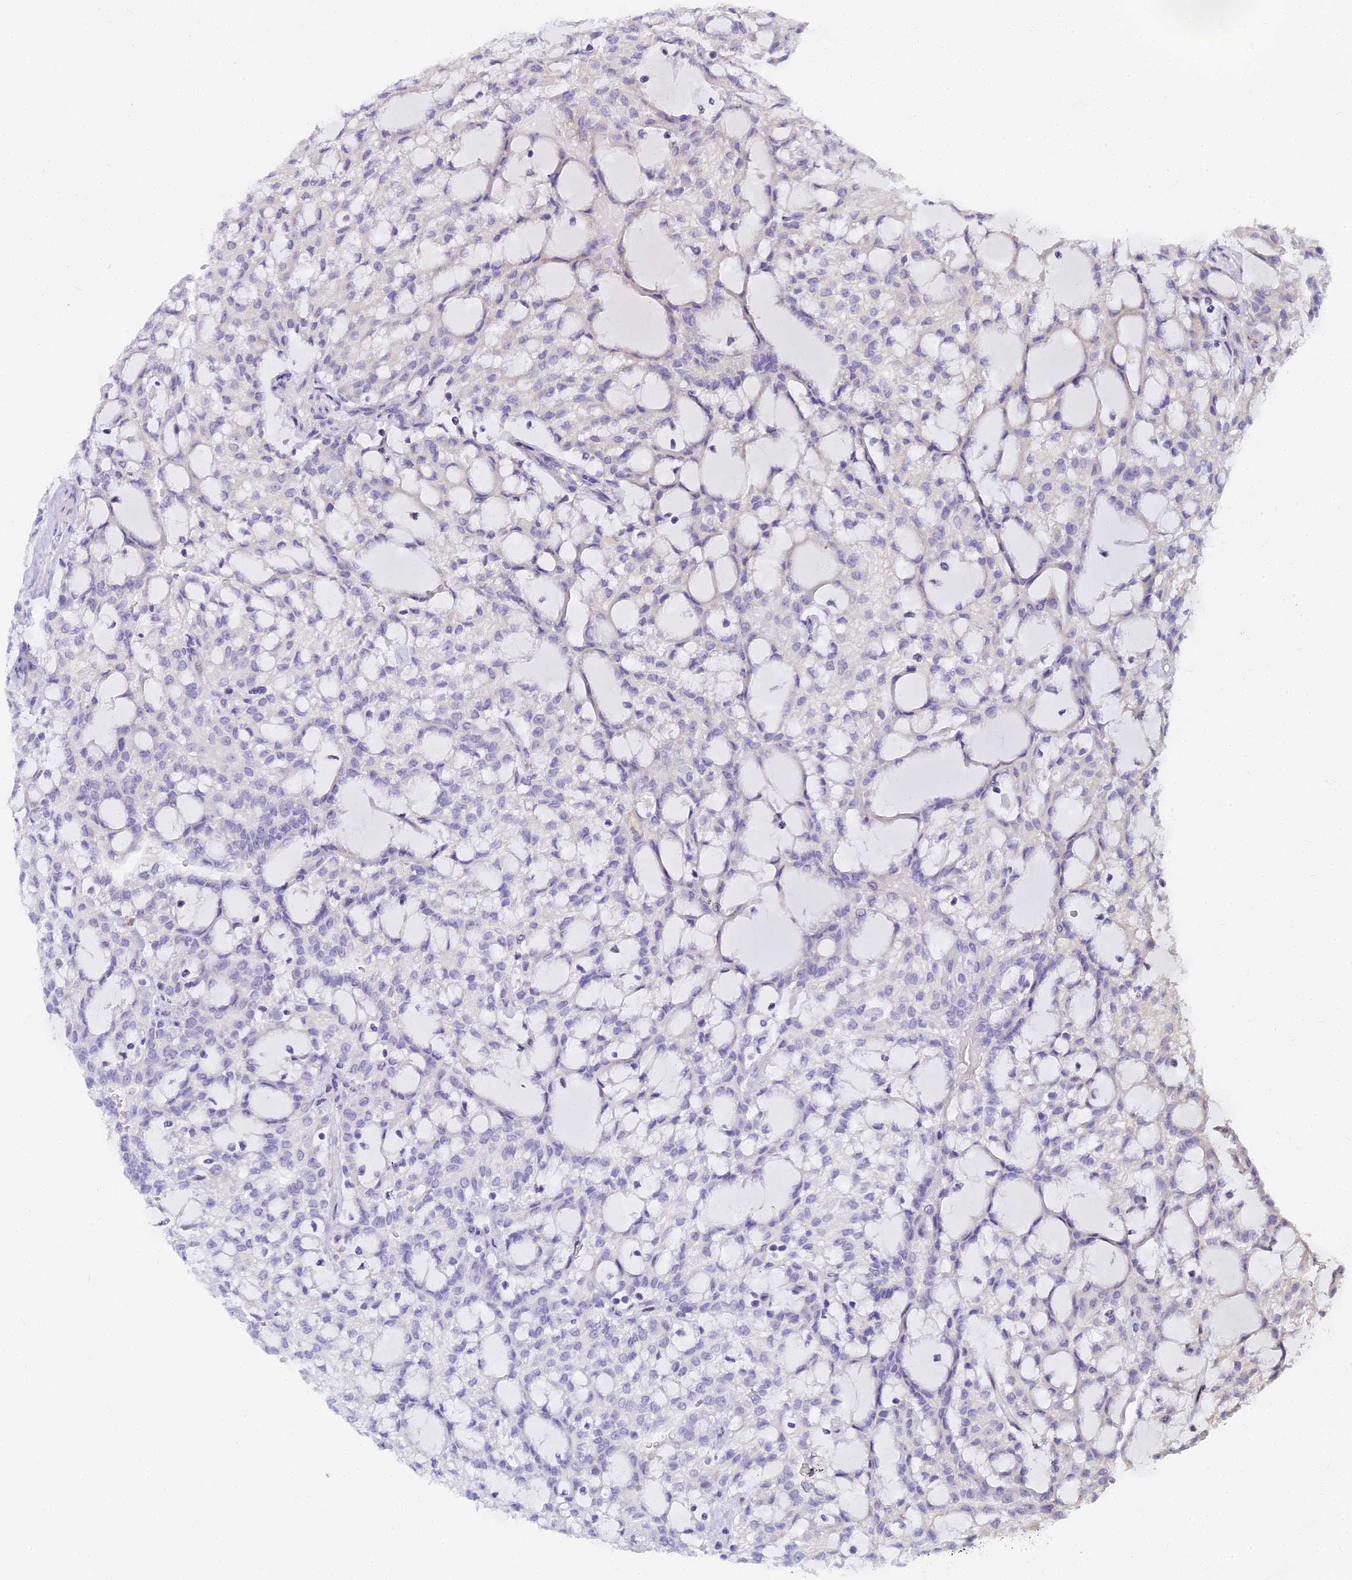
{"staining": {"intensity": "negative", "quantity": "none", "location": "none"}, "tissue": "renal cancer", "cell_type": "Tumor cells", "image_type": "cancer", "snomed": [{"axis": "morphology", "description": "Adenocarcinoma, NOS"}, {"axis": "topography", "description": "Kidney"}], "caption": "Renal cancer (adenocarcinoma) stained for a protein using IHC displays no expression tumor cells.", "gene": "WDPCP", "patient": {"sex": "male", "age": 63}}